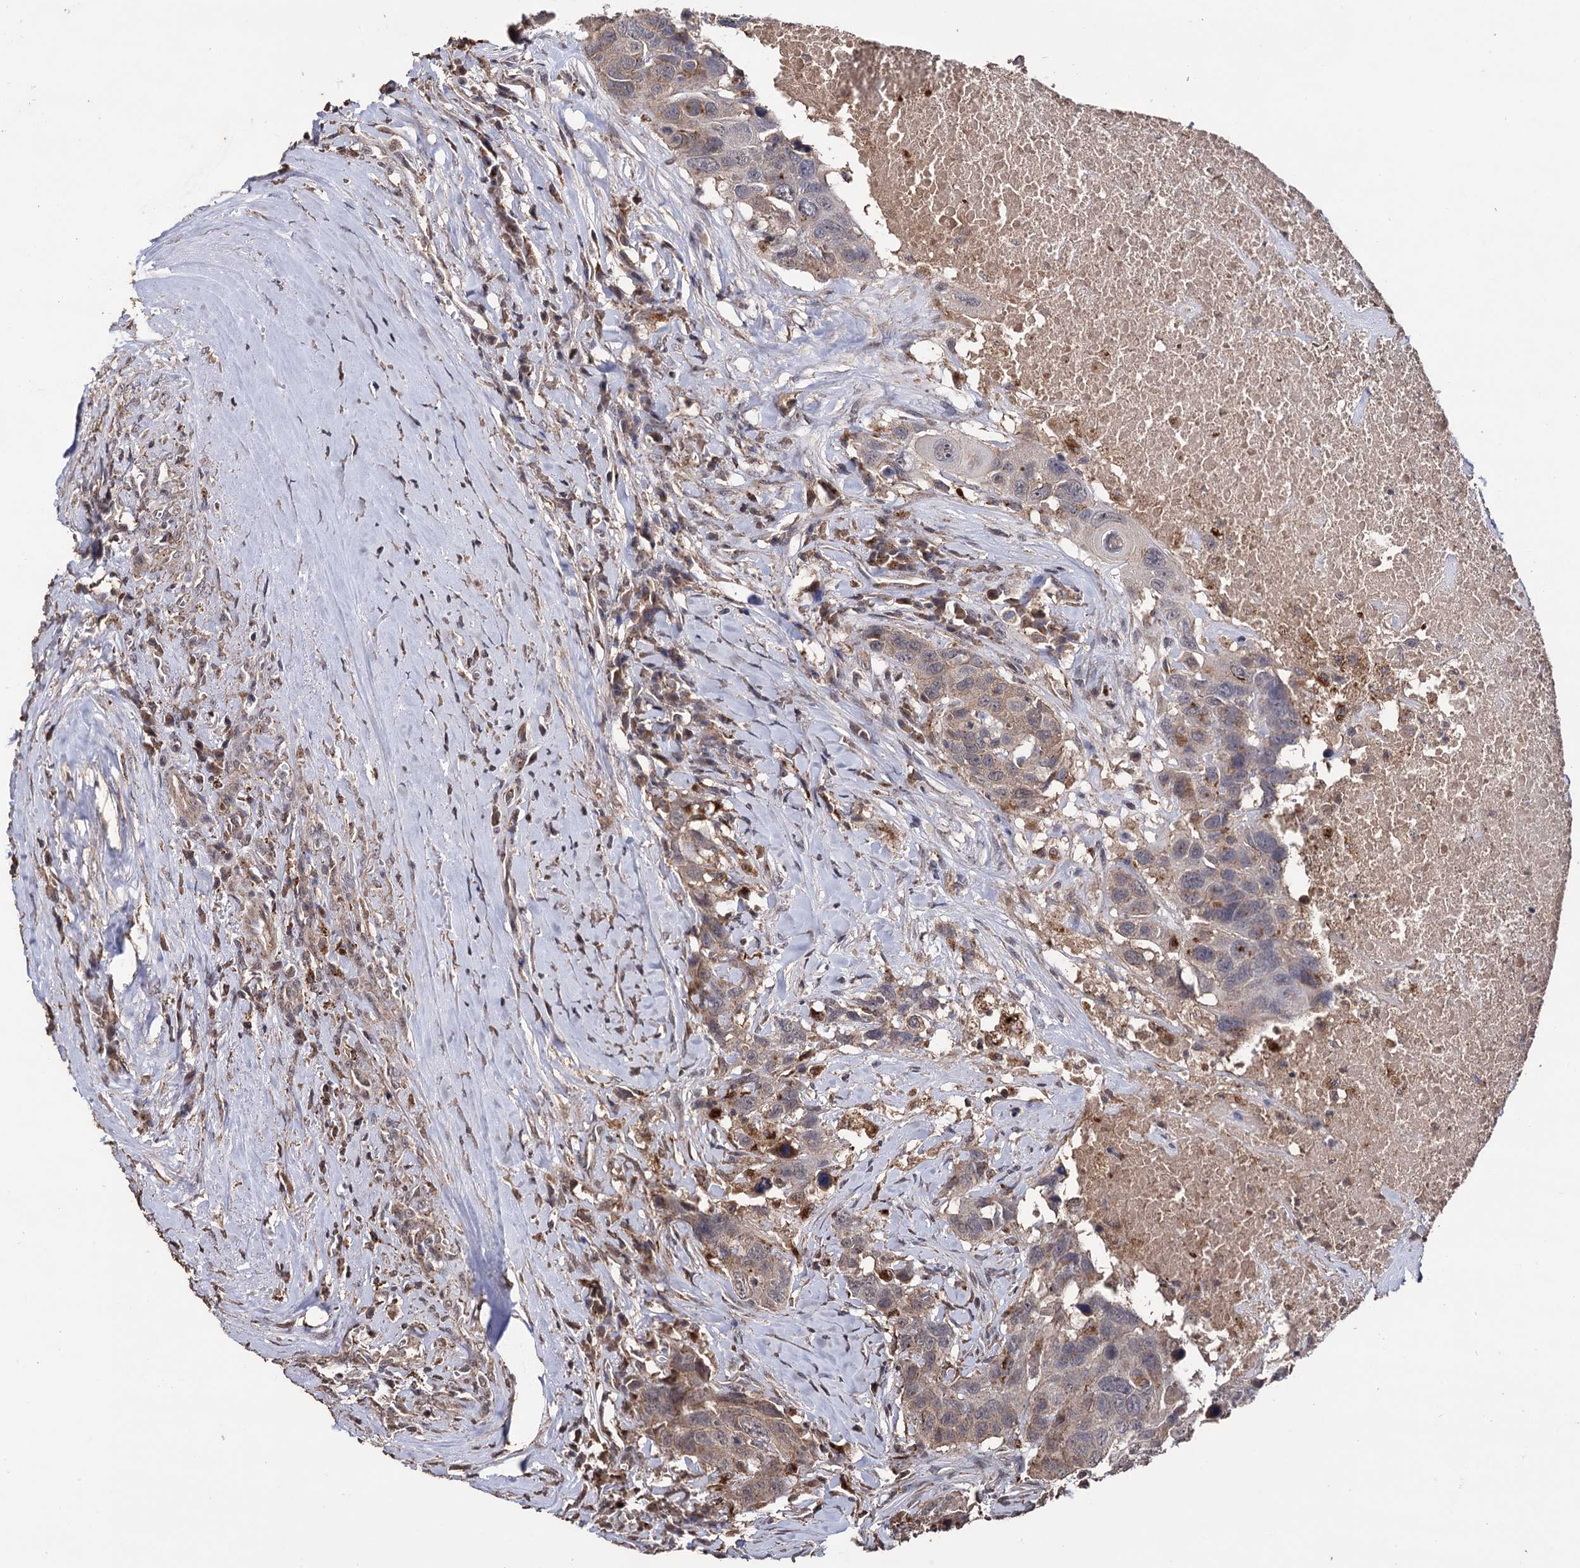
{"staining": {"intensity": "moderate", "quantity": "25%-75%", "location": "cytoplasmic/membranous"}, "tissue": "head and neck cancer", "cell_type": "Tumor cells", "image_type": "cancer", "snomed": [{"axis": "morphology", "description": "Squamous cell carcinoma, NOS"}, {"axis": "topography", "description": "Head-Neck"}], "caption": "Protein positivity by IHC displays moderate cytoplasmic/membranous positivity in about 25%-75% of tumor cells in head and neck cancer.", "gene": "MICAL2", "patient": {"sex": "male", "age": 66}}